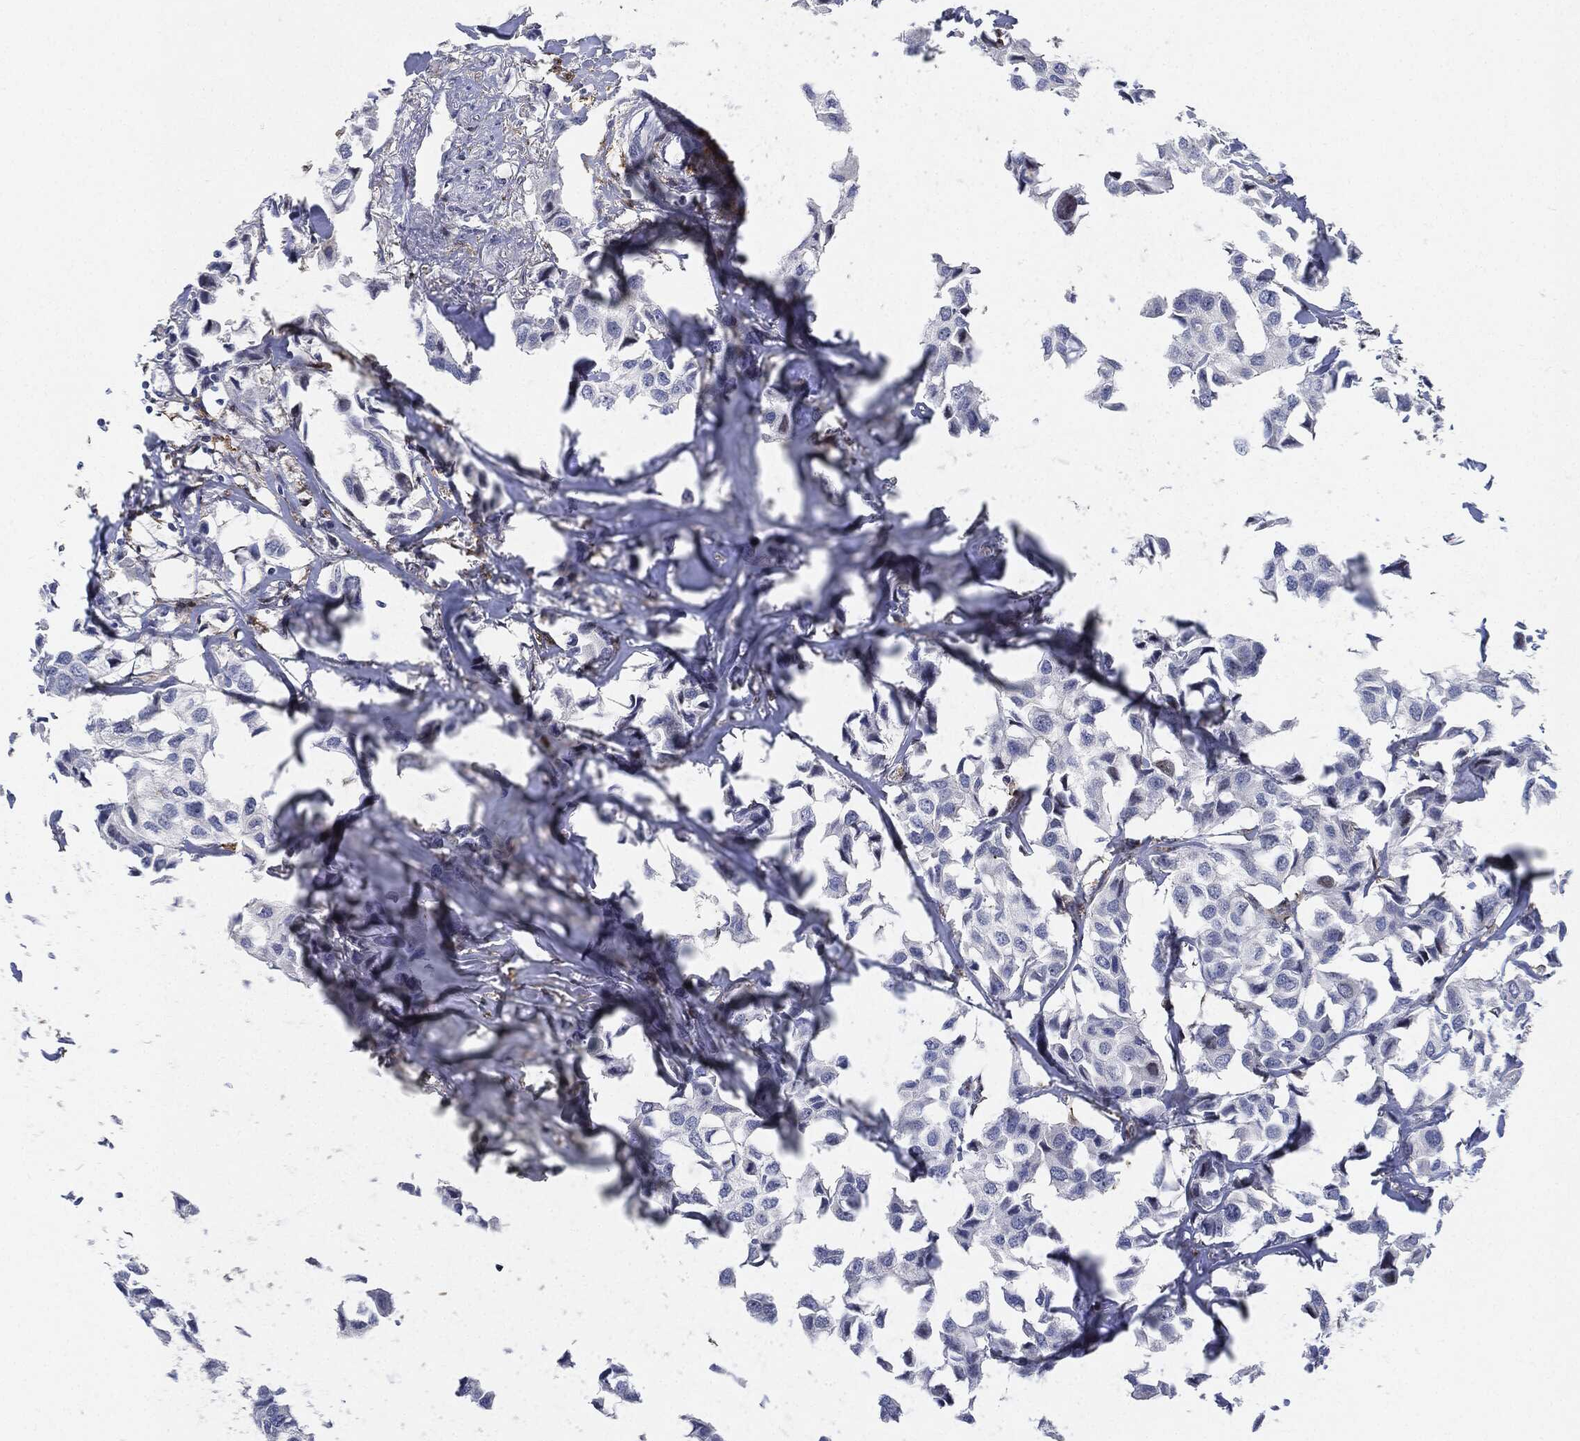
{"staining": {"intensity": "negative", "quantity": "none", "location": "none"}, "tissue": "breast cancer", "cell_type": "Tumor cells", "image_type": "cancer", "snomed": [{"axis": "morphology", "description": "Duct carcinoma"}, {"axis": "topography", "description": "Breast"}], "caption": "Immunohistochemistry (IHC) micrograph of breast infiltrating ductal carcinoma stained for a protein (brown), which shows no staining in tumor cells.", "gene": "NANOS3", "patient": {"sex": "female", "age": 80}}